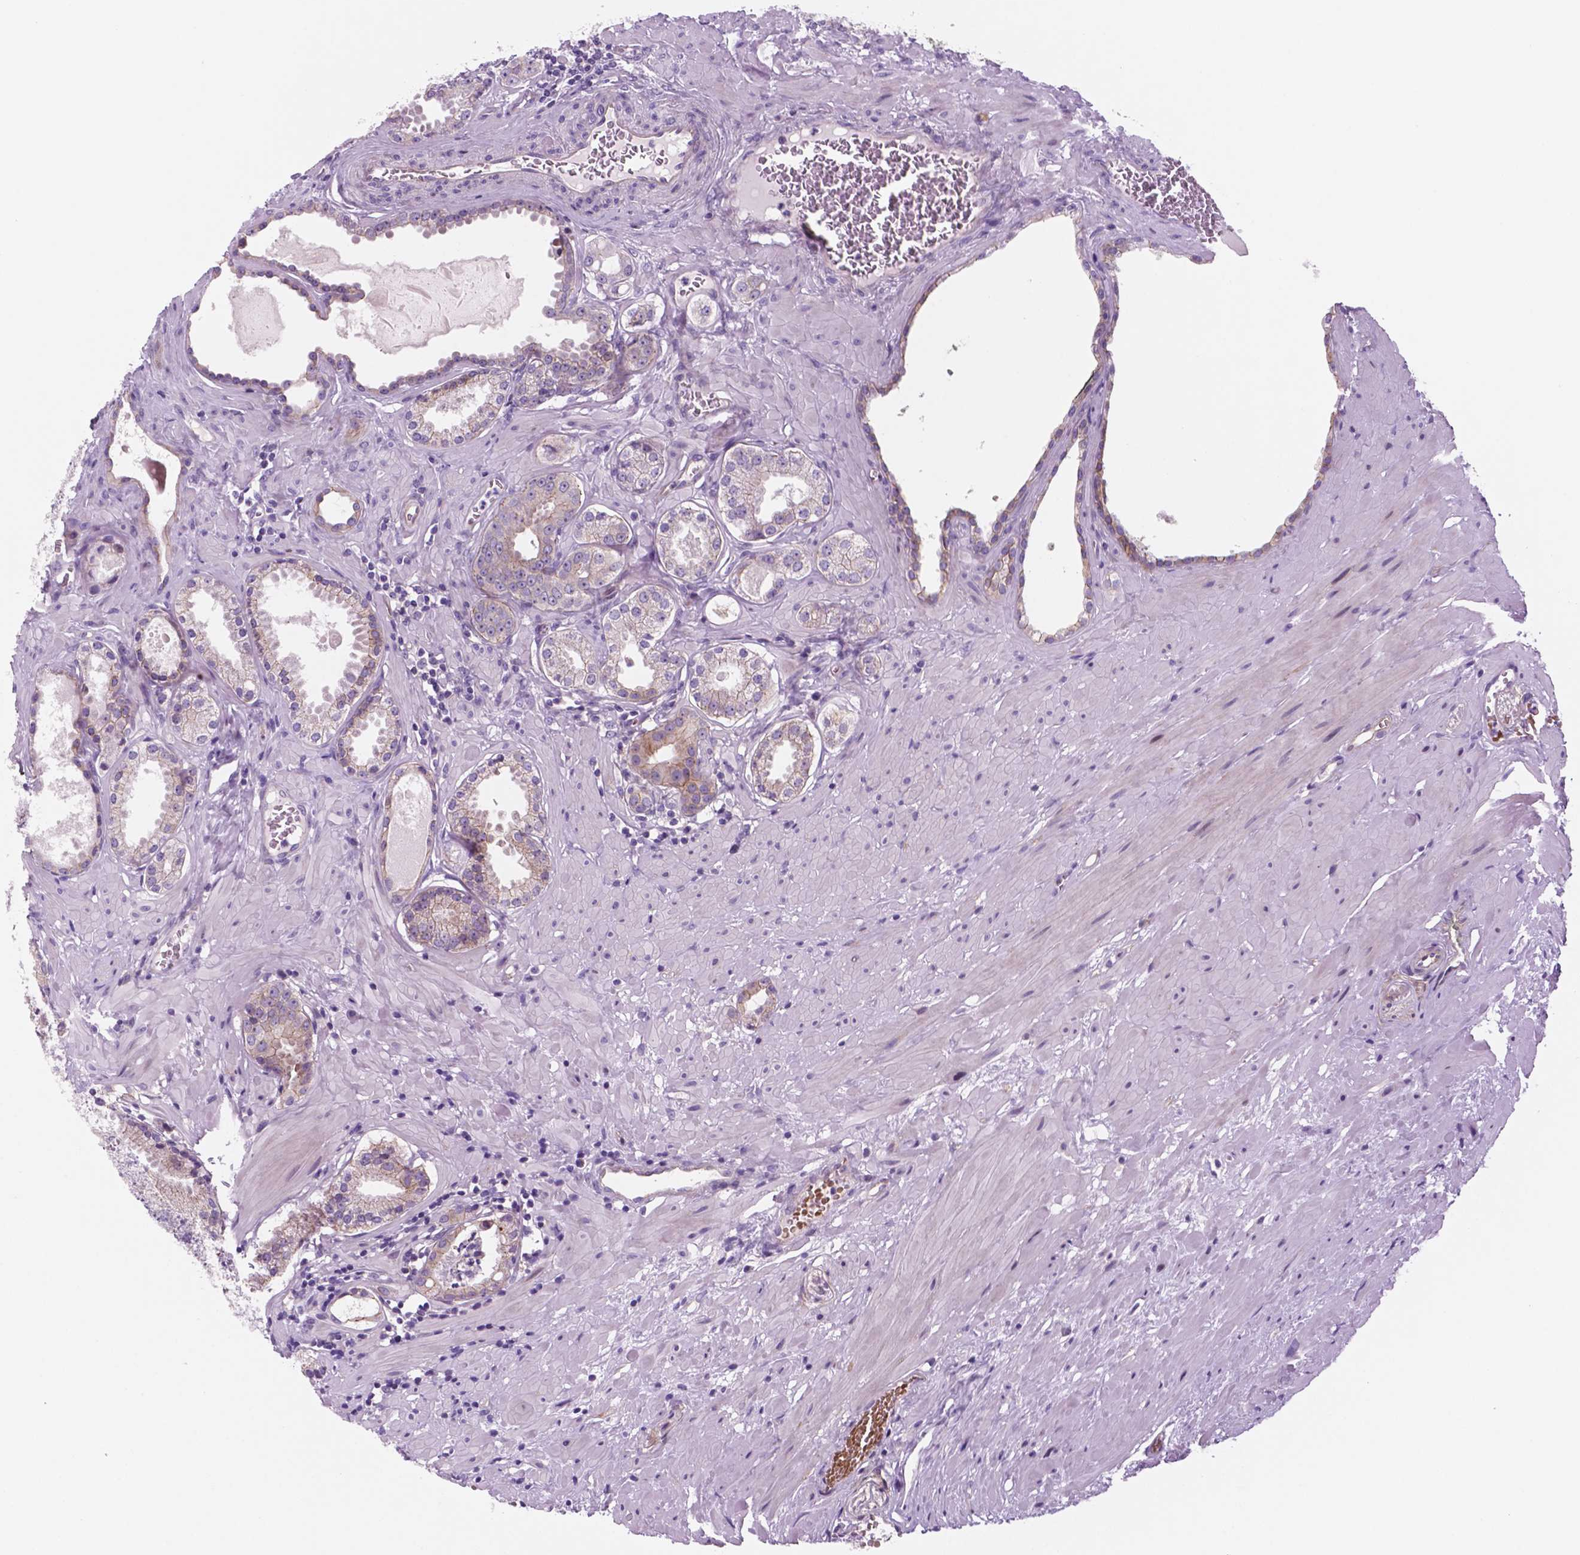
{"staining": {"intensity": "weak", "quantity": "<25%", "location": "cytoplasmic/membranous"}, "tissue": "prostate cancer", "cell_type": "Tumor cells", "image_type": "cancer", "snomed": [{"axis": "morphology", "description": "Adenocarcinoma, NOS"}, {"axis": "morphology", "description": "Adenocarcinoma, Low grade"}, {"axis": "topography", "description": "Prostate"}], "caption": "Tumor cells show no significant protein staining in prostate cancer (adenocarcinoma). (Brightfield microscopy of DAB immunohistochemistry (IHC) at high magnification).", "gene": "RND3", "patient": {"sex": "male", "age": 64}}